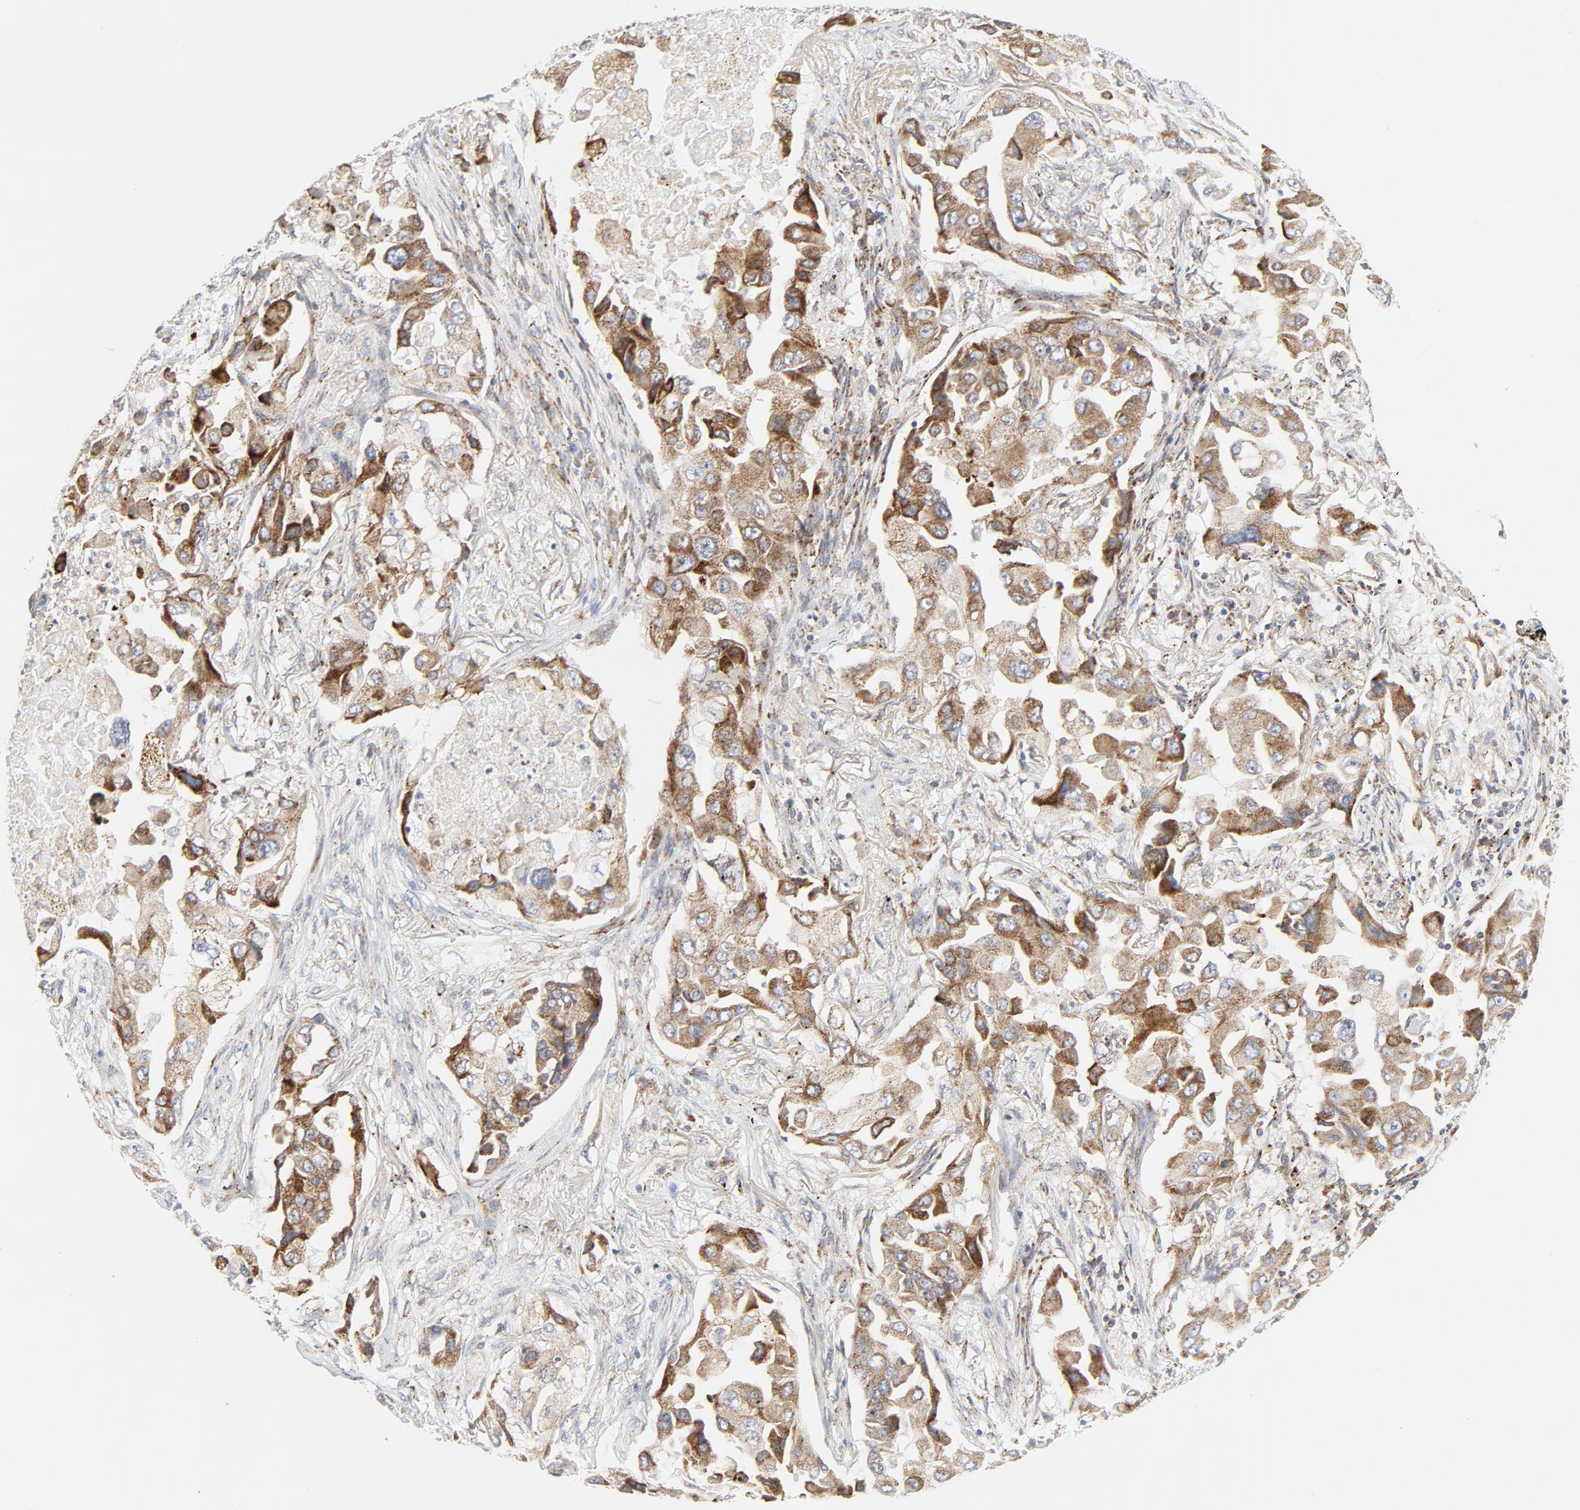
{"staining": {"intensity": "moderate", "quantity": "25%-75%", "location": "cytoplasmic/membranous"}, "tissue": "lung cancer", "cell_type": "Tumor cells", "image_type": "cancer", "snomed": [{"axis": "morphology", "description": "Adenocarcinoma, NOS"}, {"axis": "topography", "description": "Lung"}], "caption": "Lung adenocarcinoma tissue shows moderate cytoplasmic/membranous staining in about 25%-75% of tumor cells", "gene": "LRP6", "patient": {"sex": "female", "age": 65}}